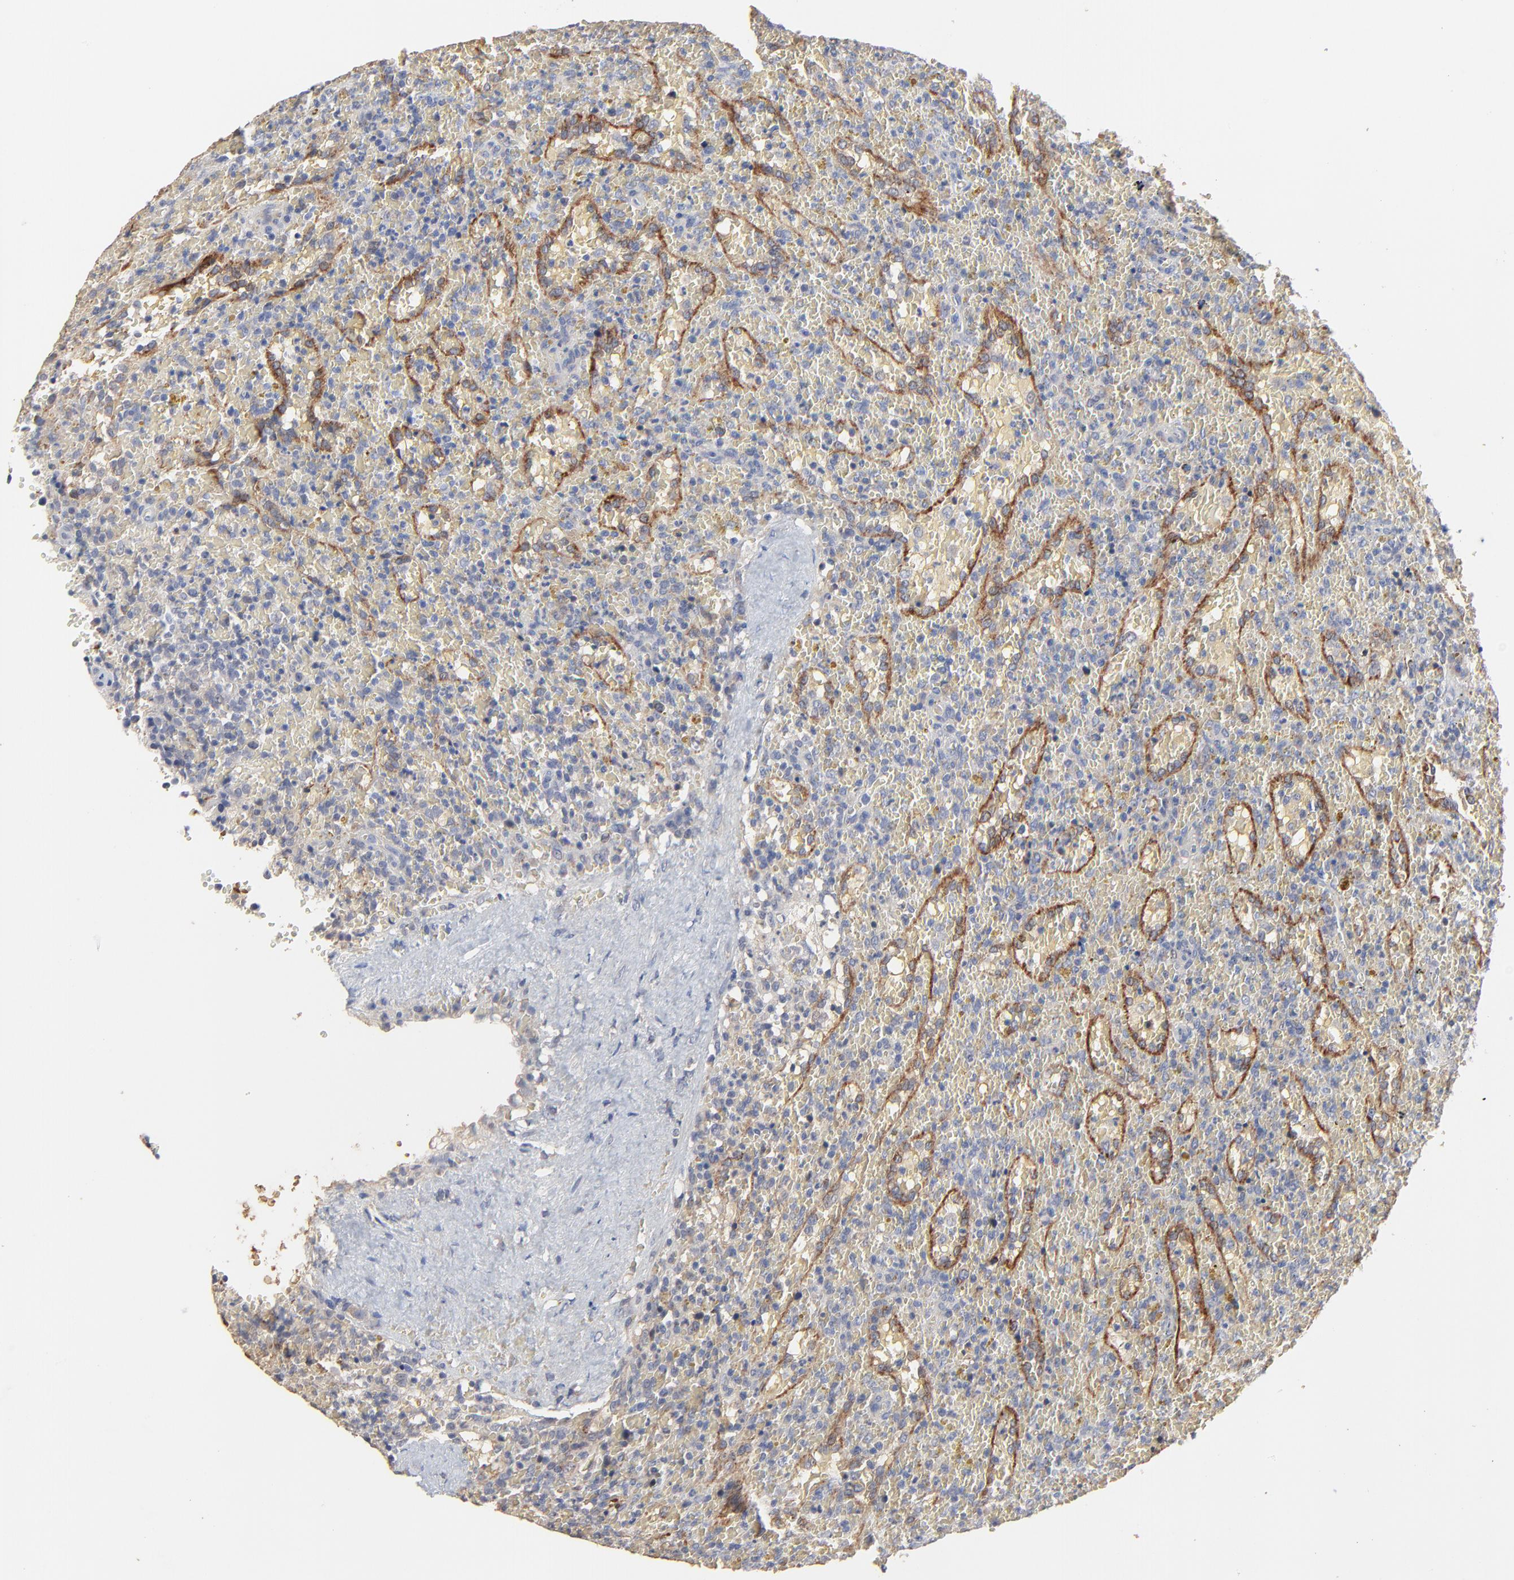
{"staining": {"intensity": "negative", "quantity": "none", "location": "none"}, "tissue": "lymphoma", "cell_type": "Tumor cells", "image_type": "cancer", "snomed": [{"axis": "morphology", "description": "Malignant lymphoma, non-Hodgkin's type, High grade"}, {"axis": "topography", "description": "Spleen"}, {"axis": "topography", "description": "Lymph node"}], "caption": "Immunohistochemistry photomicrograph of neoplastic tissue: human high-grade malignant lymphoma, non-Hodgkin's type stained with DAB (3,3'-diaminobenzidine) shows no significant protein positivity in tumor cells.", "gene": "FANCB", "patient": {"sex": "female", "age": 70}}